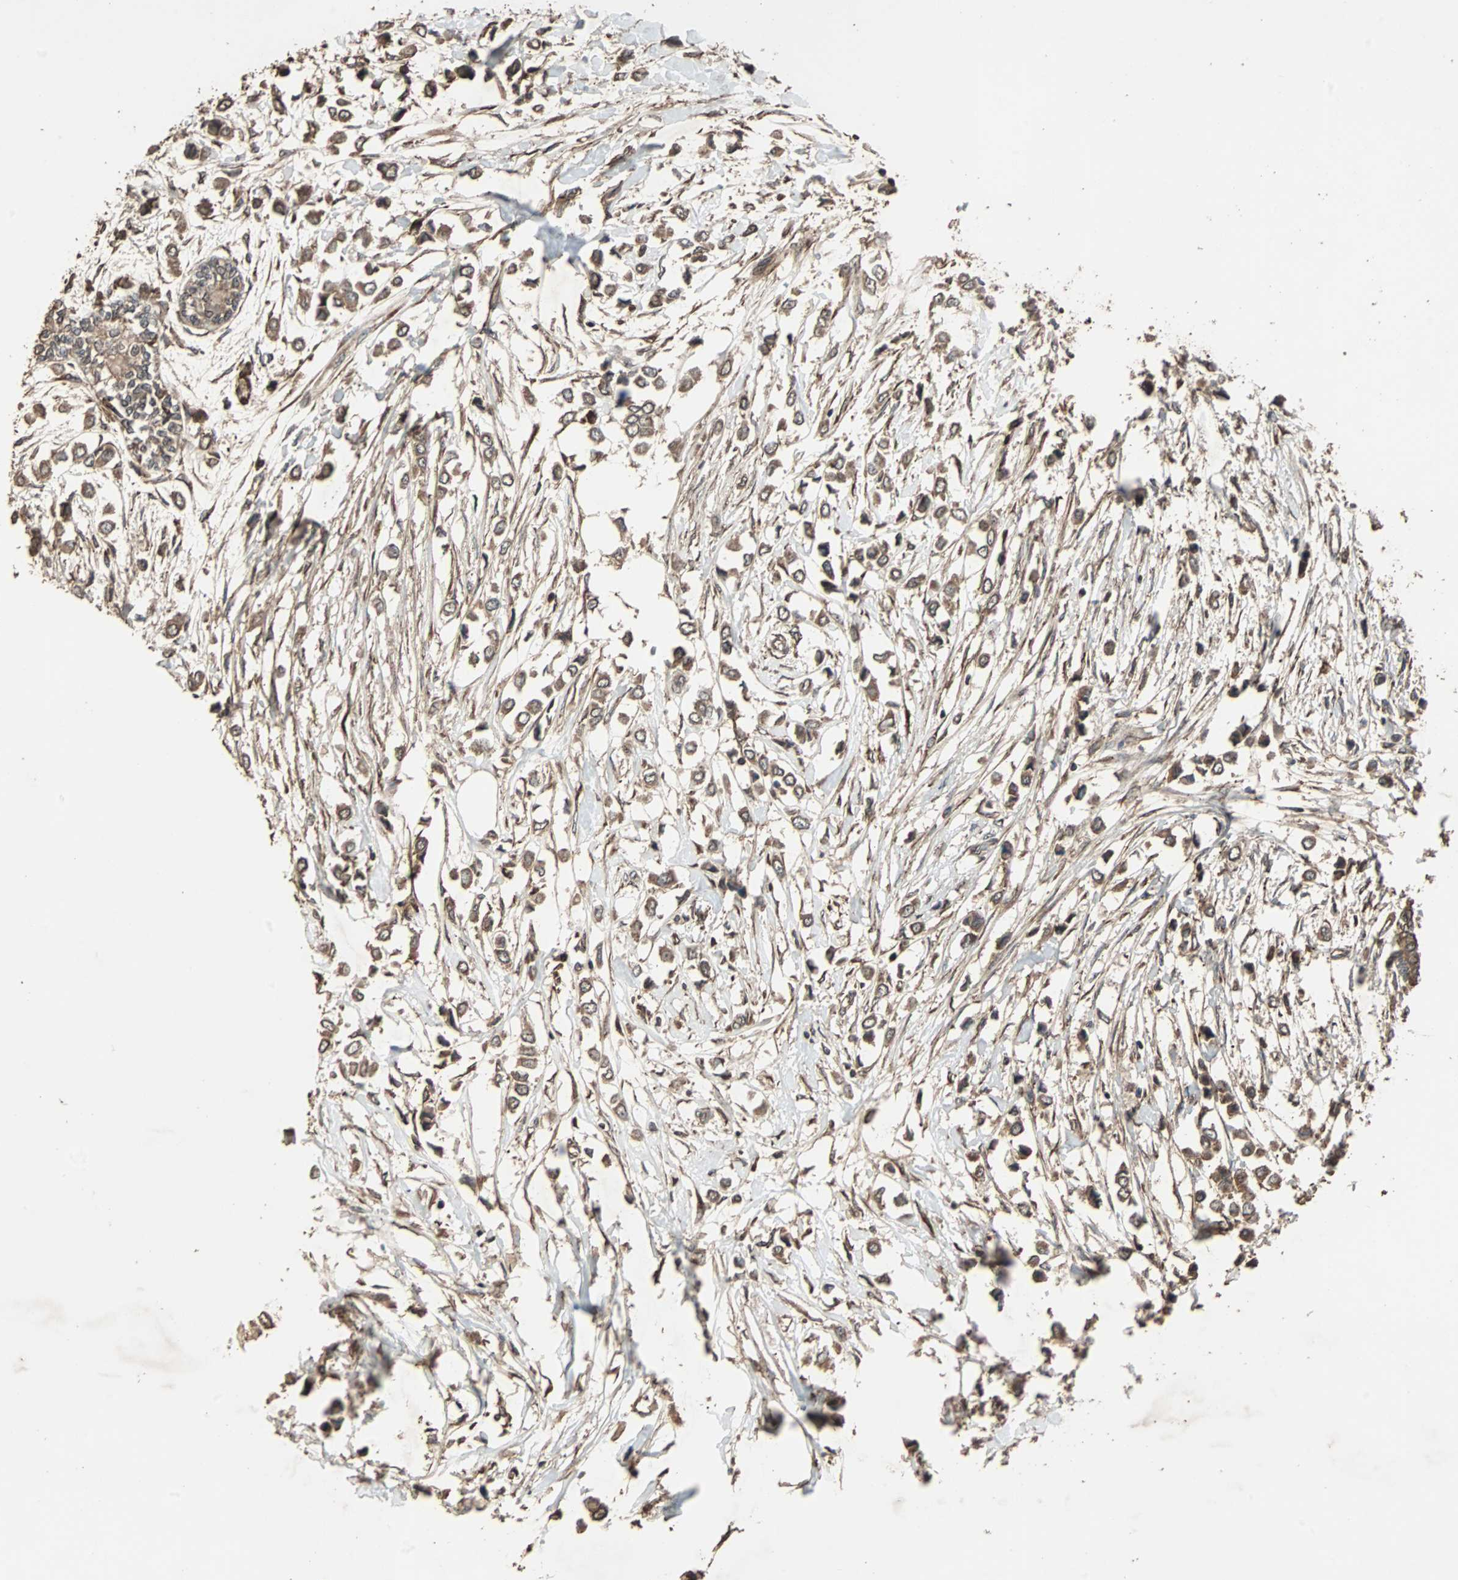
{"staining": {"intensity": "moderate", "quantity": ">75%", "location": "cytoplasmic/membranous"}, "tissue": "breast cancer", "cell_type": "Tumor cells", "image_type": "cancer", "snomed": [{"axis": "morphology", "description": "Lobular carcinoma"}, {"axis": "topography", "description": "Breast"}], "caption": "This photomicrograph demonstrates breast cancer (lobular carcinoma) stained with immunohistochemistry to label a protein in brown. The cytoplasmic/membranous of tumor cells show moderate positivity for the protein. Nuclei are counter-stained blue.", "gene": "LAMTOR5", "patient": {"sex": "female", "age": 51}}